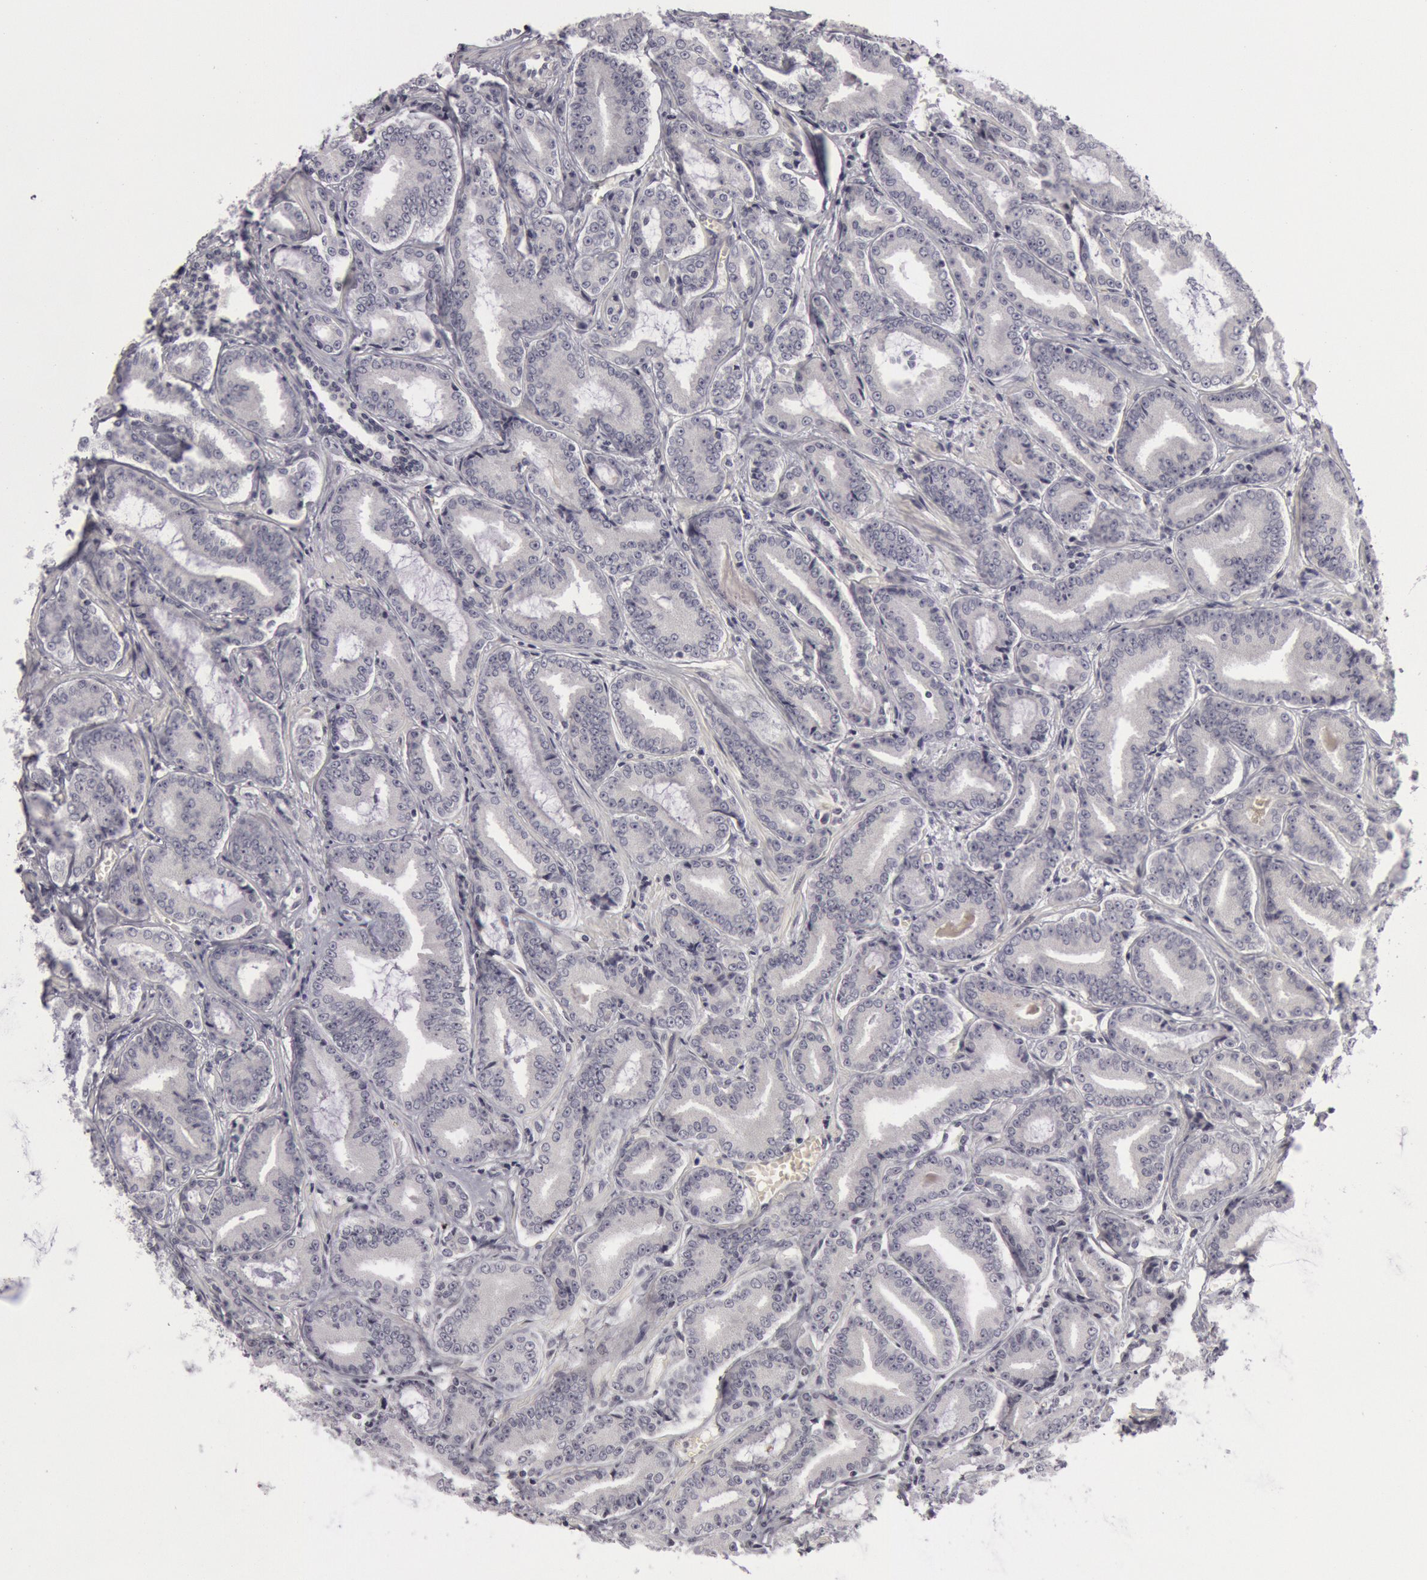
{"staining": {"intensity": "negative", "quantity": "none", "location": "none"}, "tissue": "prostate cancer", "cell_type": "Tumor cells", "image_type": "cancer", "snomed": [{"axis": "morphology", "description": "Adenocarcinoma, Low grade"}, {"axis": "topography", "description": "Prostate"}], "caption": "The immunohistochemistry histopathology image has no significant staining in tumor cells of prostate adenocarcinoma (low-grade) tissue.", "gene": "KRT16", "patient": {"sex": "male", "age": 65}}